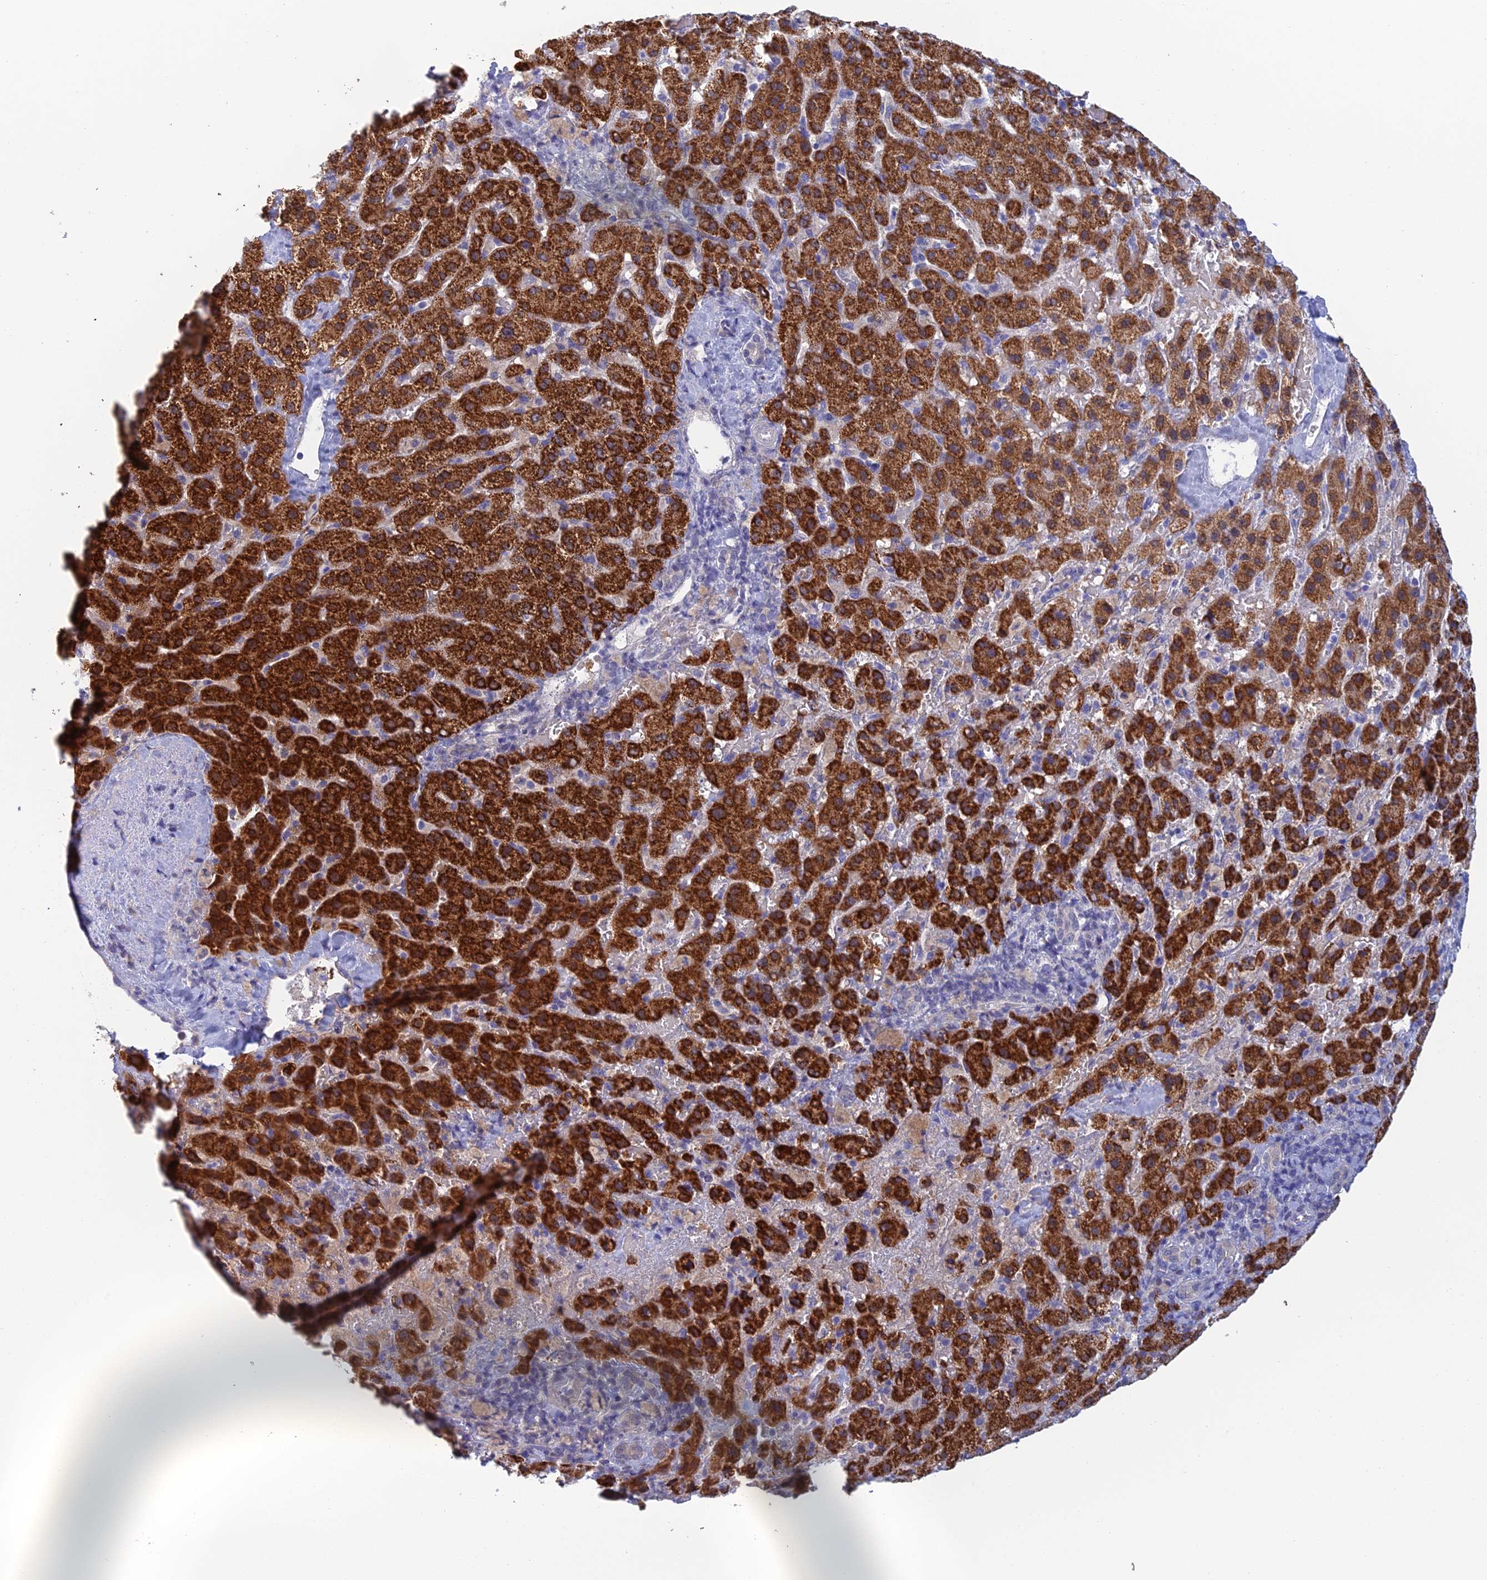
{"staining": {"intensity": "strong", "quantity": ">75%", "location": "cytoplasmic/membranous"}, "tissue": "liver cancer", "cell_type": "Tumor cells", "image_type": "cancer", "snomed": [{"axis": "morphology", "description": "Carcinoma, Hepatocellular, NOS"}, {"axis": "topography", "description": "Liver"}], "caption": "Immunohistochemistry (DAB) staining of liver cancer shows strong cytoplasmic/membranous protein staining in approximately >75% of tumor cells. Immunohistochemistry (ihc) stains the protein of interest in brown and the nuclei are stained blue.", "gene": "GIPC1", "patient": {"sex": "female", "age": 58}}